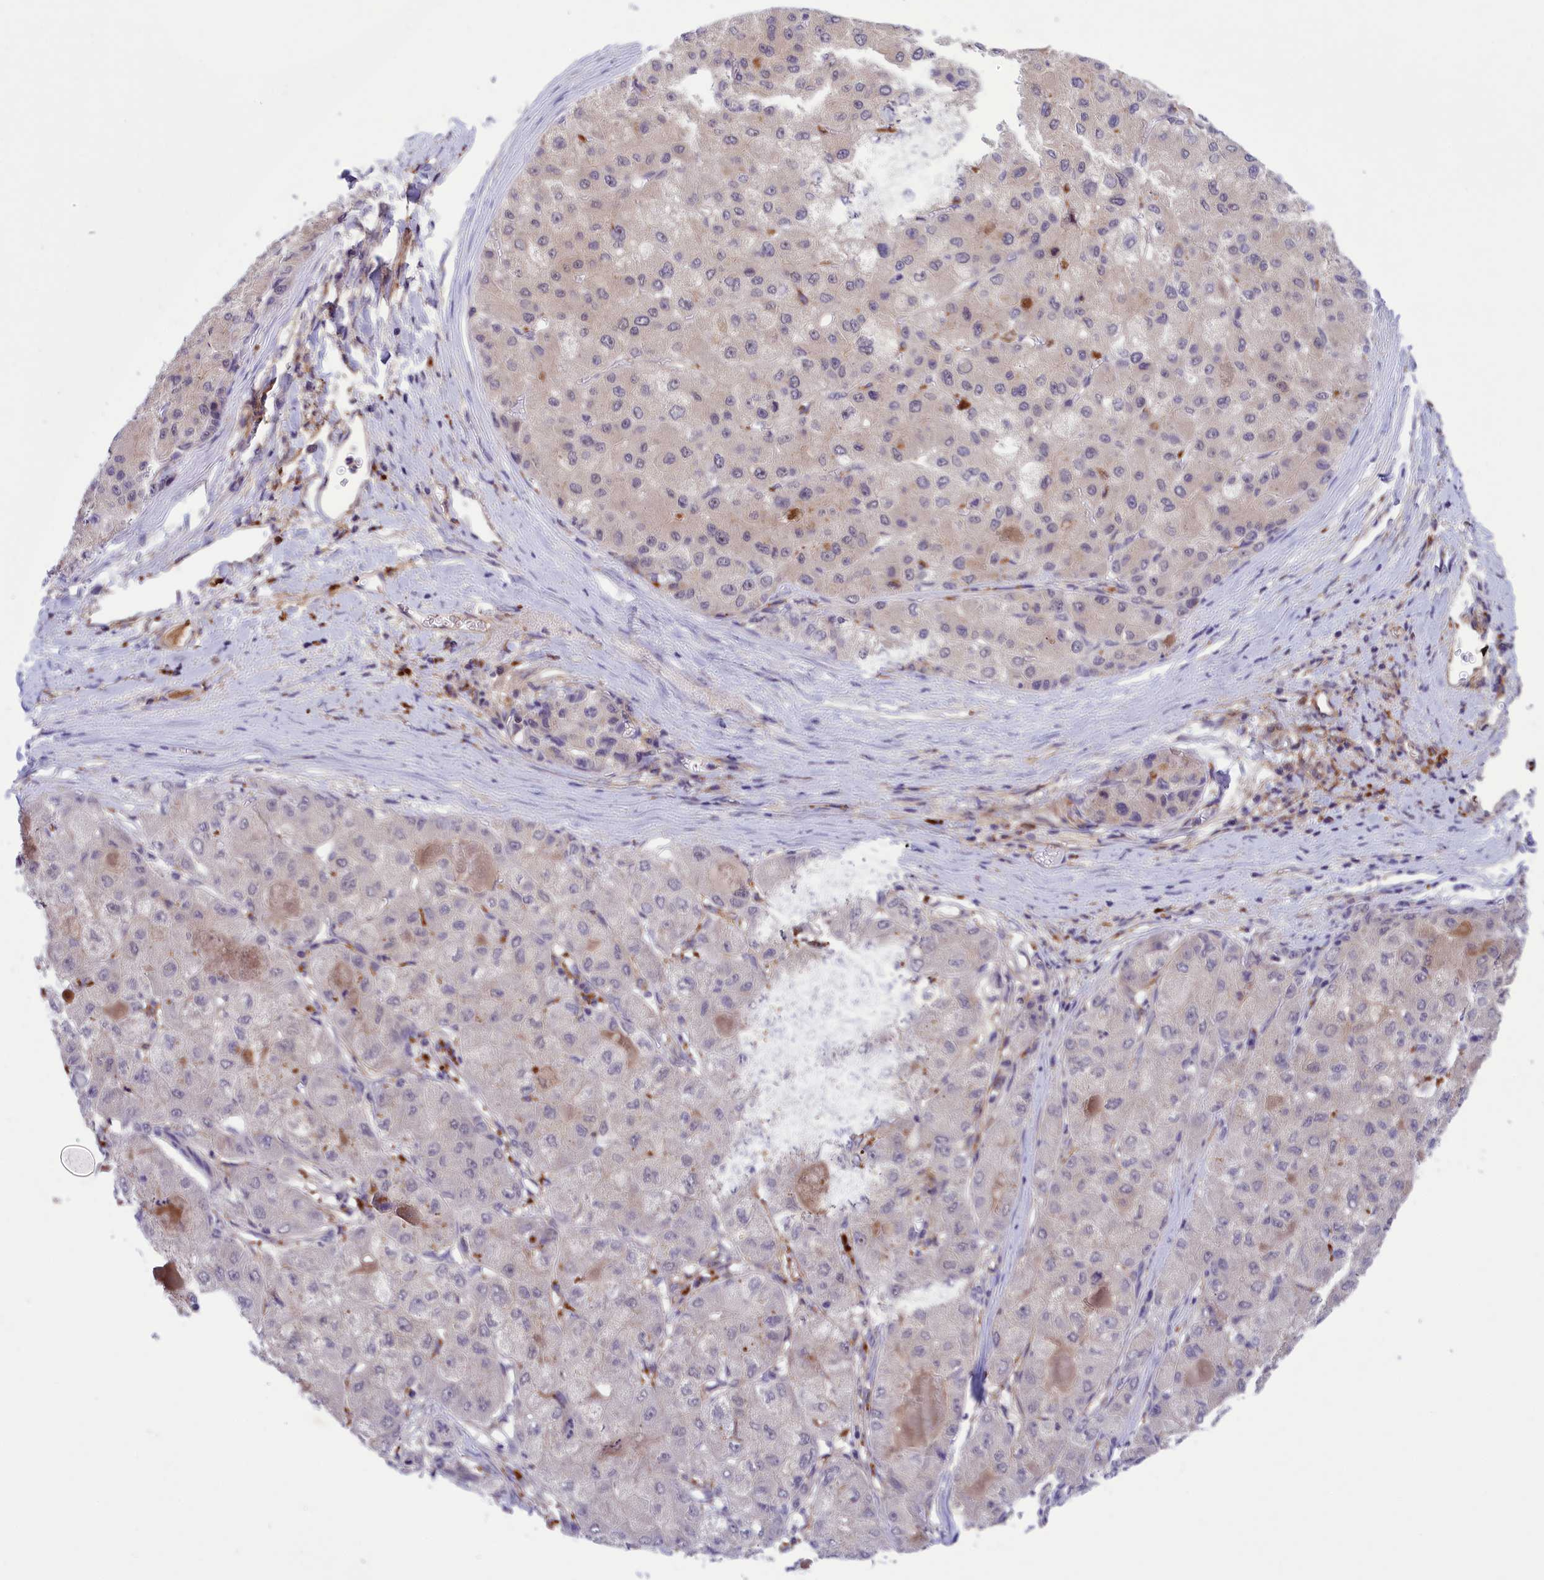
{"staining": {"intensity": "negative", "quantity": "none", "location": "none"}, "tissue": "liver cancer", "cell_type": "Tumor cells", "image_type": "cancer", "snomed": [{"axis": "morphology", "description": "Carcinoma, Hepatocellular, NOS"}, {"axis": "topography", "description": "Liver"}], "caption": "An IHC image of liver hepatocellular carcinoma is shown. There is no staining in tumor cells of liver hepatocellular carcinoma. (DAB immunohistochemistry (IHC), high magnification).", "gene": "STYX", "patient": {"sex": "male", "age": 80}}